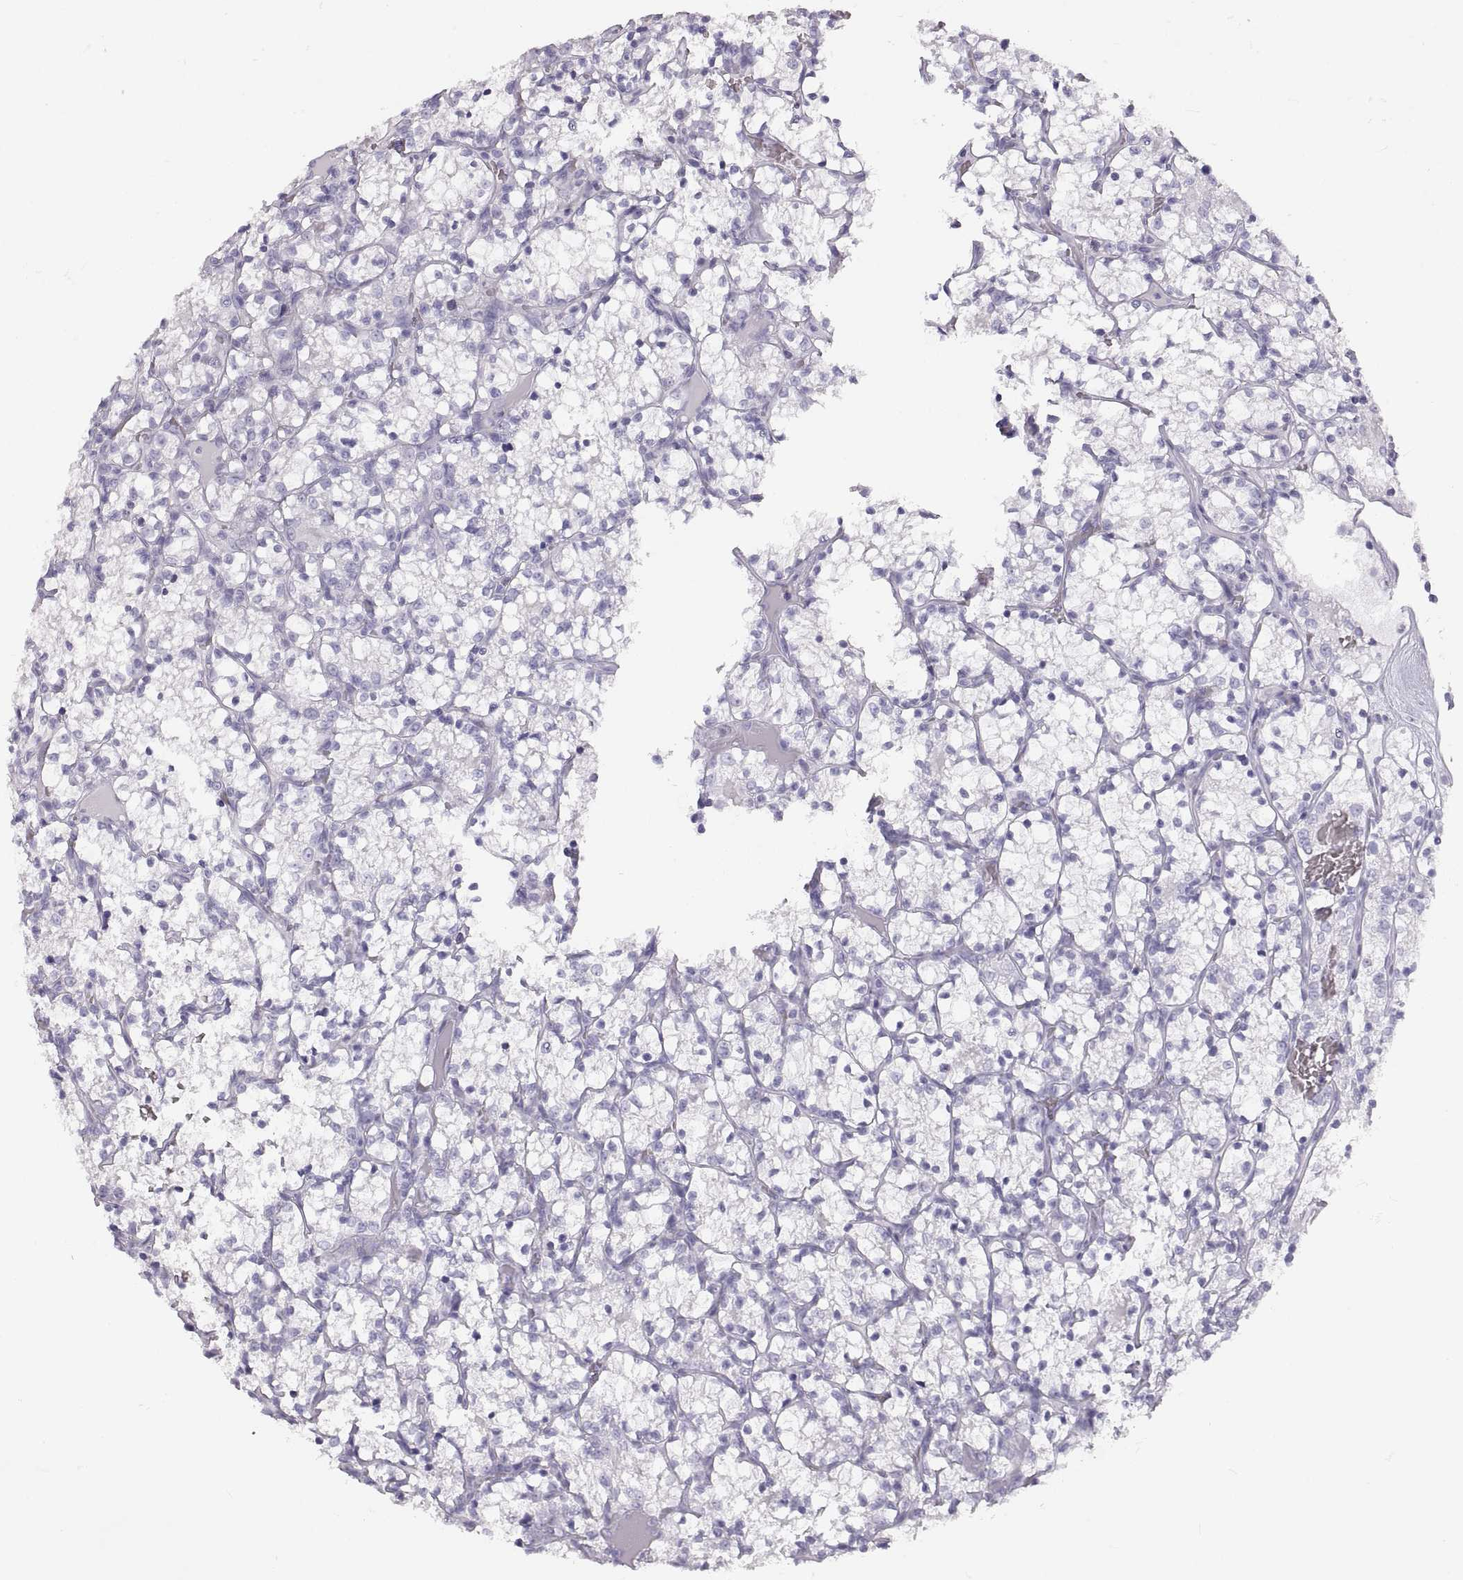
{"staining": {"intensity": "negative", "quantity": "none", "location": "none"}, "tissue": "renal cancer", "cell_type": "Tumor cells", "image_type": "cancer", "snomed": [{"axis": "morphology", "description": "Adenocarcinoma, NOS"}, {"axis": "topography", "description": "Kidney"}], "caption": "Immunohistochemical staining of renal cancer (adenocarcinoma) displays no significant staining in tumor cells. (IHC, brightfield microscopy, high magnification).", "gene": "RLBP1", "patient": {"sex": "female", "age": 69}}